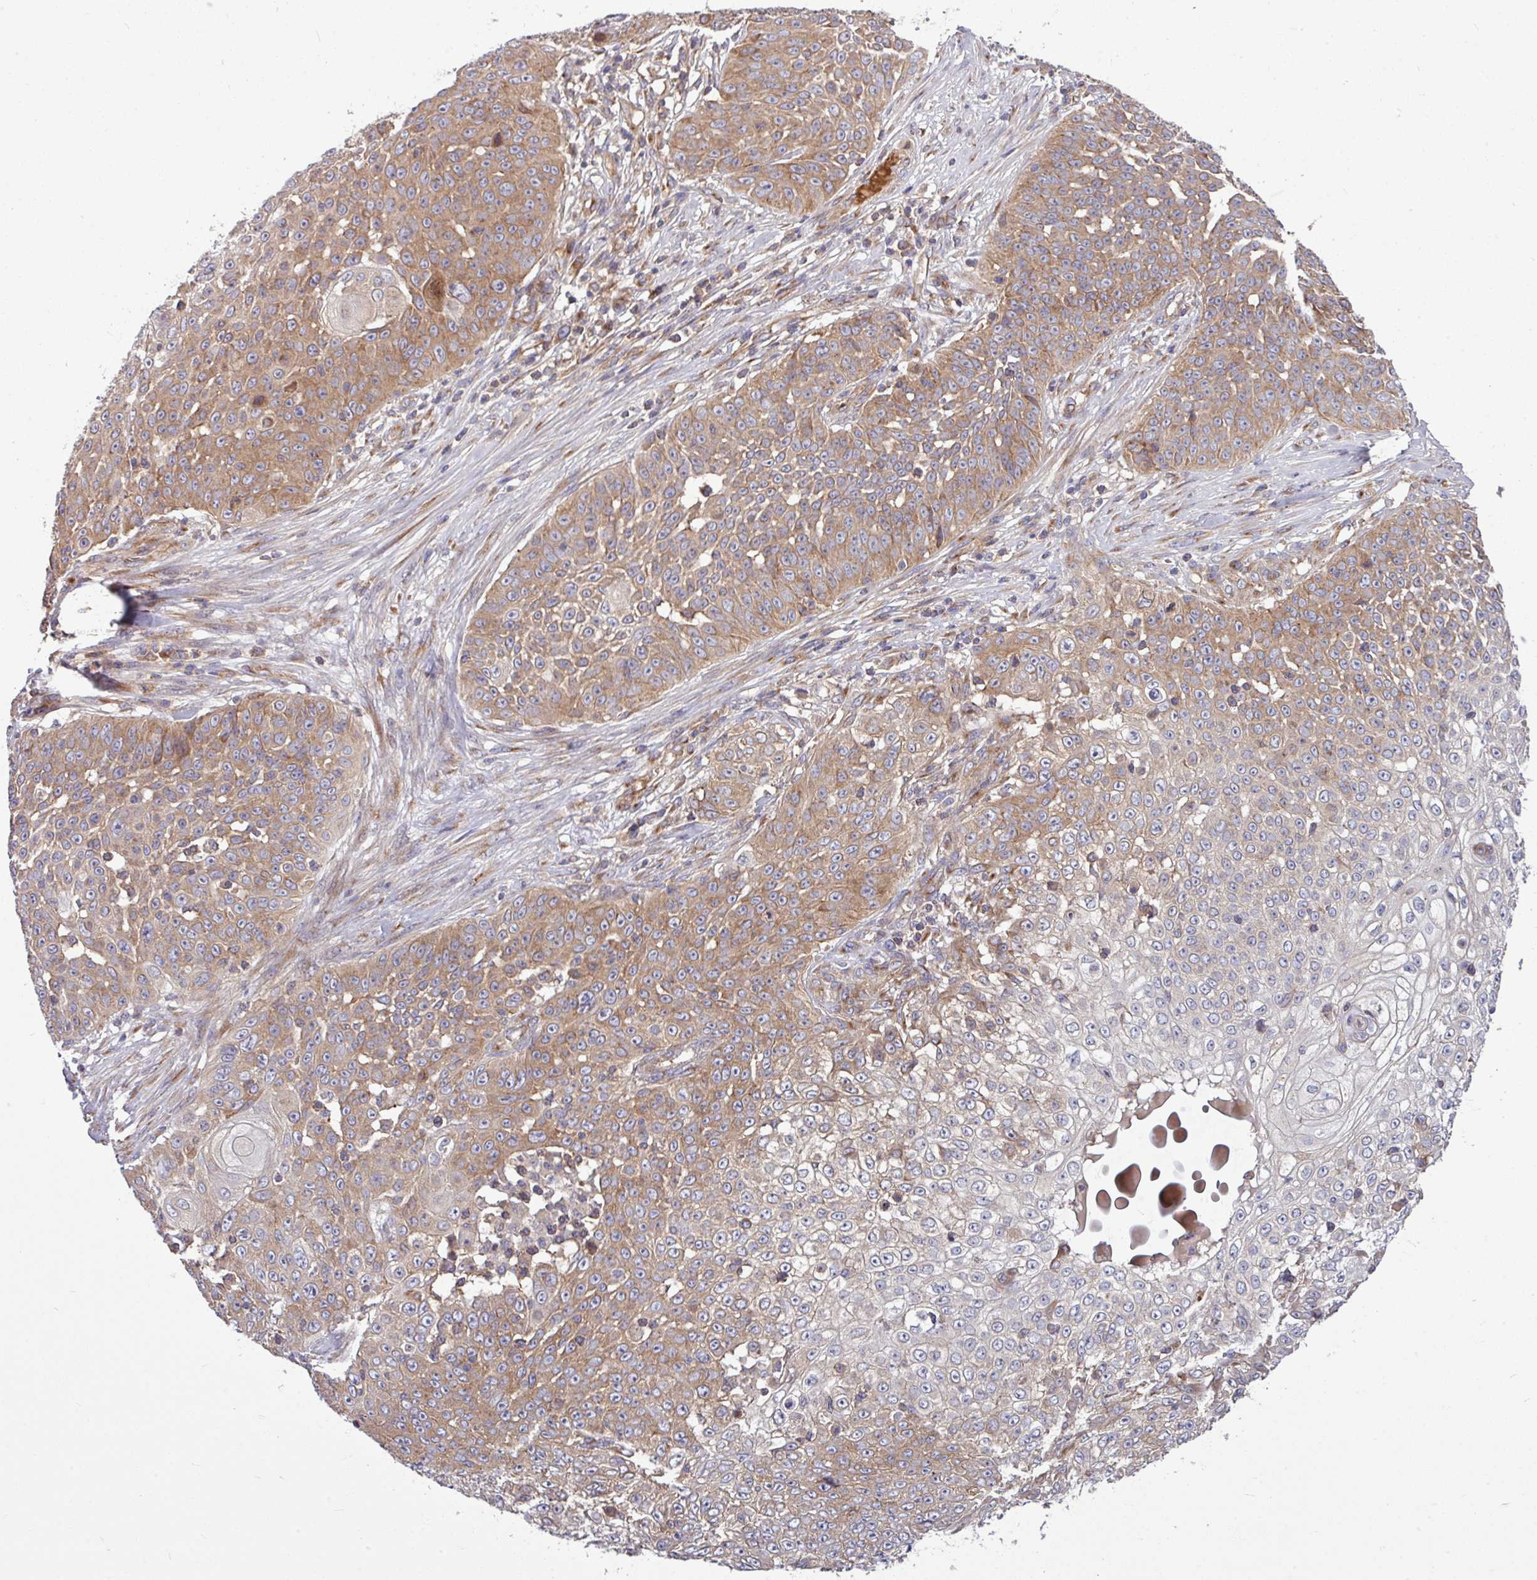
{"staining": {"intensity": "moderate", "quantity": ">75%", "location": "cytoplasmic/membranous"}, "tissue": "skin cancer", "cell_type": "Tumor cells", "image_type": "cancer", "snomed": [{"axis": "morphology", "description": "Squamous cell carcinoma, NOS"}, {"axis": "topography", "description": "Skin"}], "caption": "High-magnification brightfield microscopy of skin squamous cell carcinoma stained with DAB (brown) and counterstained with hematoxylin (blue). tumor cells exhibit moderate cytoplasmic/membranous staining is appreciated in about>75% of cells. (DAB IHC, brown staining for protein, blue staining for nuclei).", "gene": "LSM12", "patient": {"sex": "male", "age": 24}}